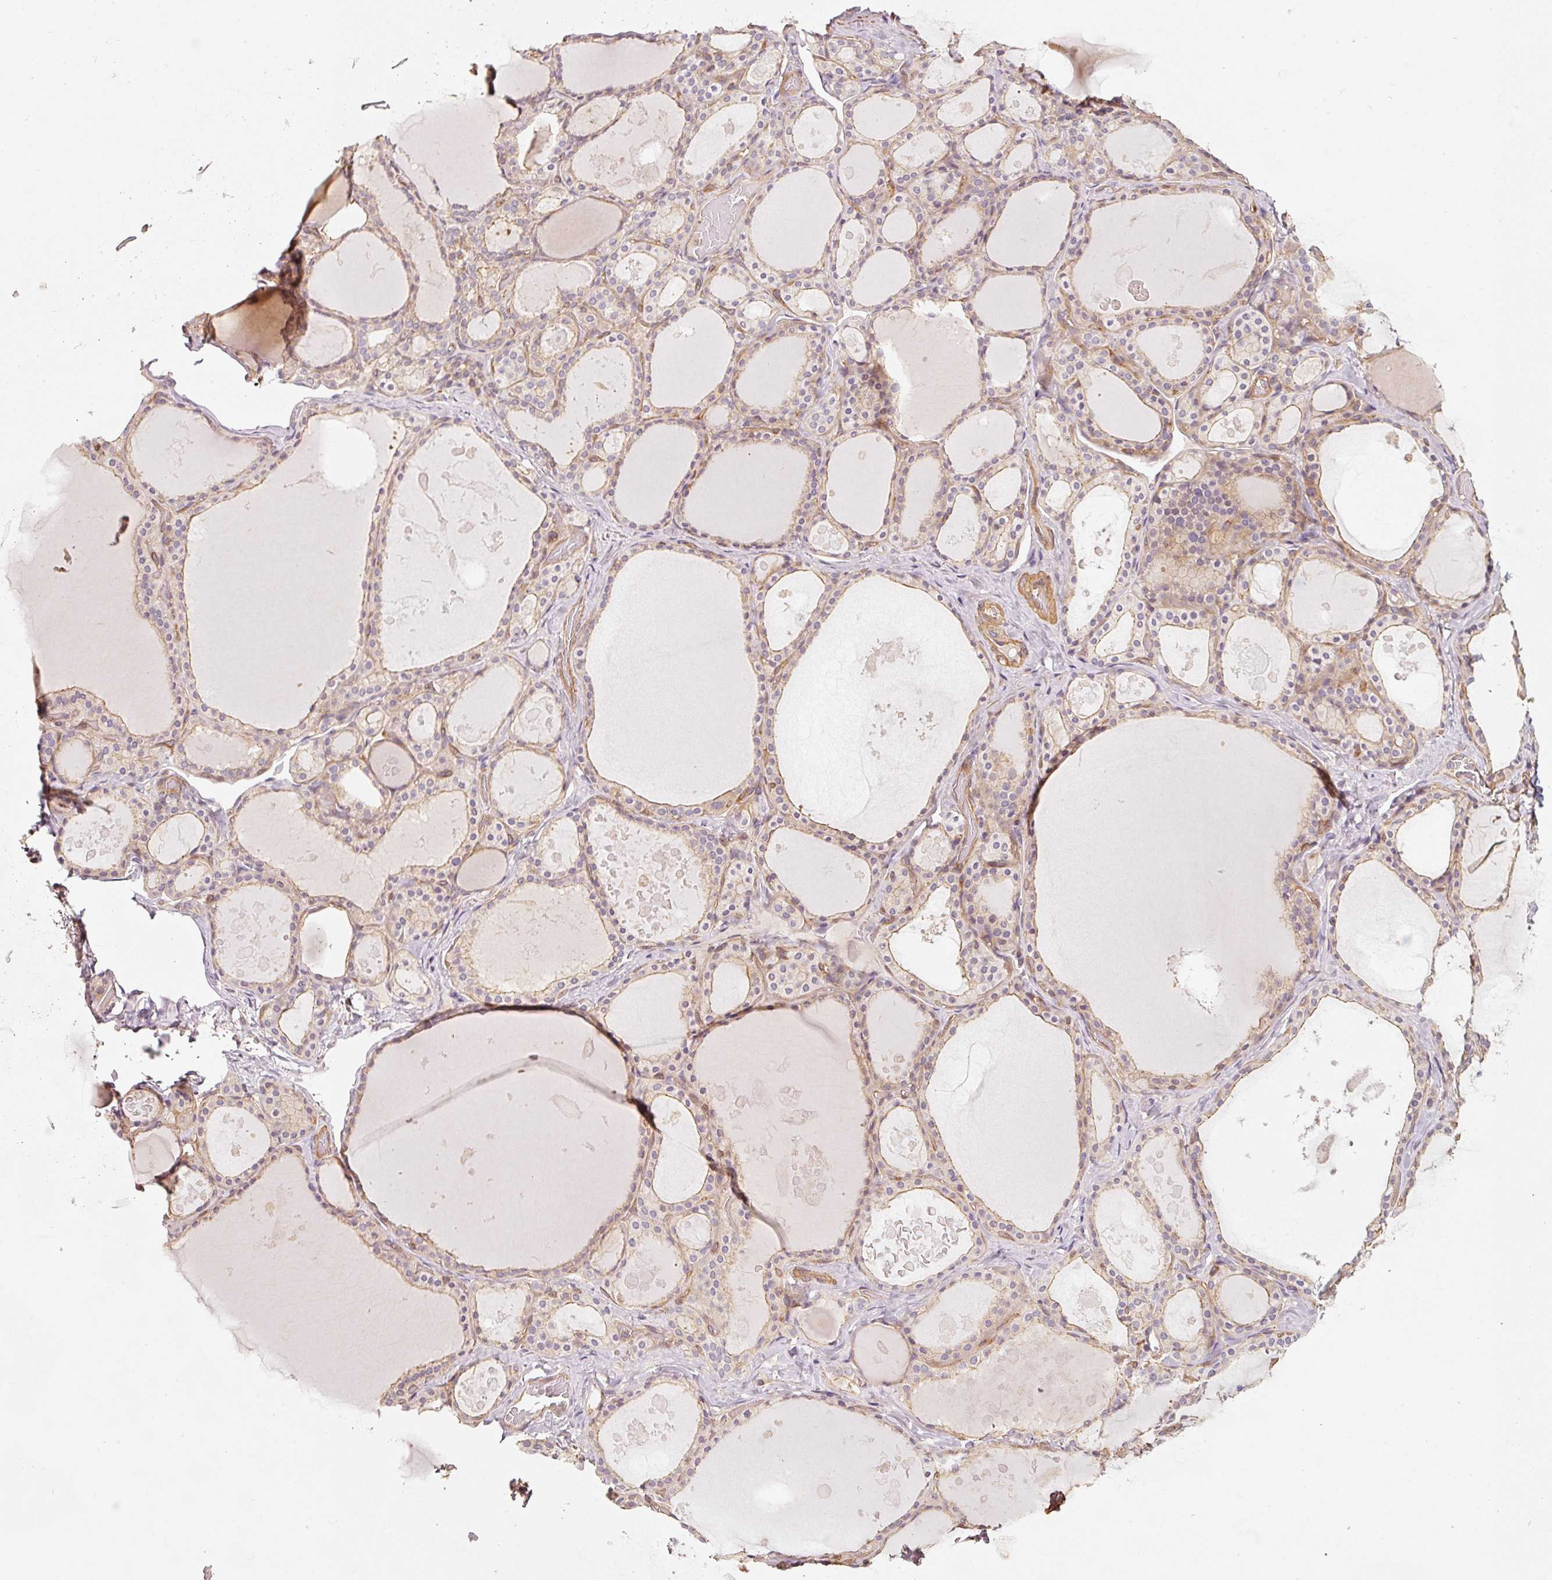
{"staining": {"intensity": "weak", "quantity": "25%-75%", "location": "cytoplasmic/membranous"}, "tissue": "thyroid gland", "cell_type": "Glandular cells", "image_type": "normal", "snomed": [{"axis": "morphology", "description": "Normal tissue, NOS"}, {"axis": "topography", "description": "Thyroid gland"}], "caption": "DAB immunohistochemical staining of unremarkable human thyroid gland displays weak cytoplasmic/membranous protein expression in about 25%-75% of glandular cells. (Stains: DAB in brown, nuclei in blue, Microscopy: brightfield microscopy at high magnification).", "gene": "CEP95", "patient": {"sex": "male", "age": 56}}